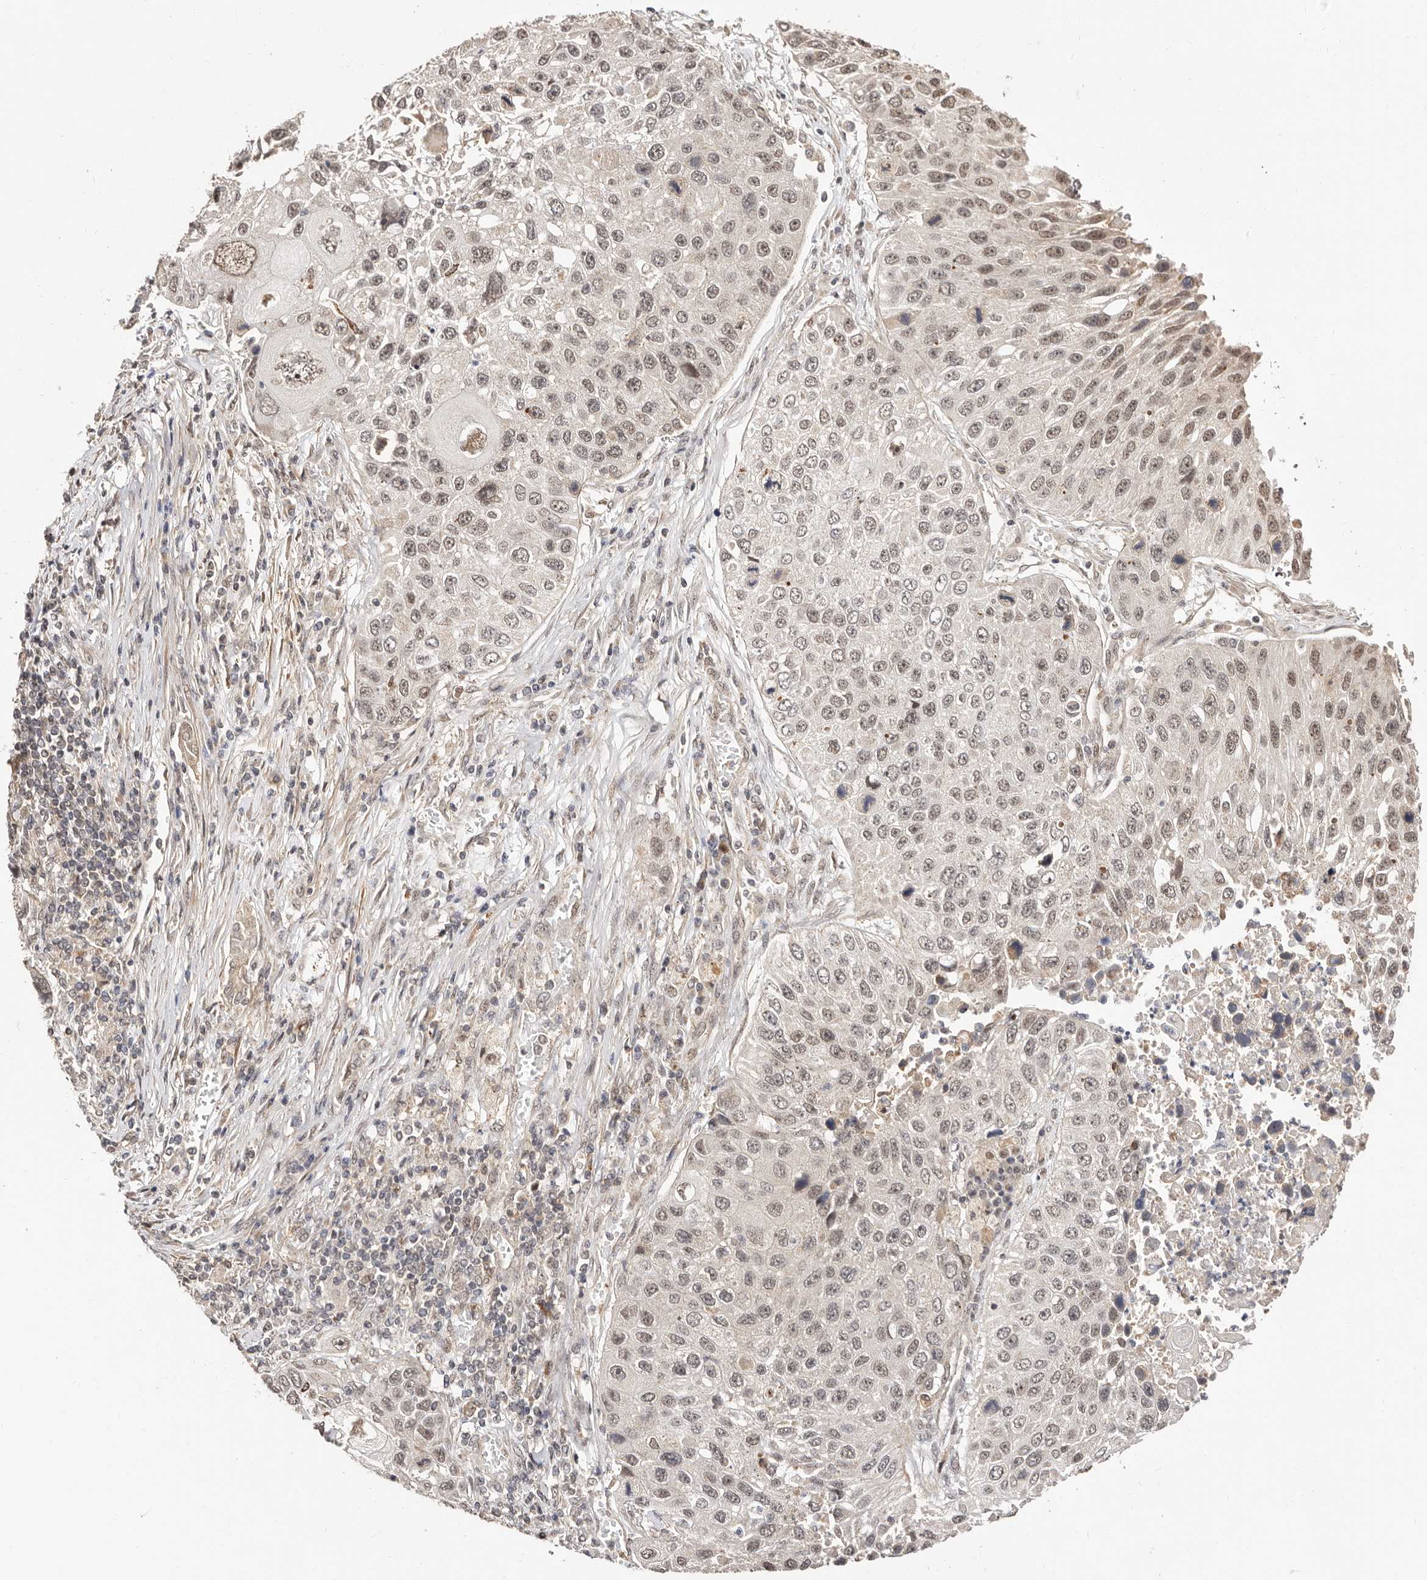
{"staining": {"intensity": "moderate", "quantity": "<25%", "location": "nuclear"}, "tissue": "lung cancer", "cell_type": "Tumor cells", "image_type": "cancer", "snomed": [{"axis": "morphology", "description": "Squamous cell carcinoma, NOS"}, {"axis": "topography", "description": "Lung"}], "caption": "A brown stain highlights moderate nuclear staining of a protein in human squamous cell carcinoma (lung) tumor cells.", "gene": "CTNNBL1", "patient": {"sex": "male", "age": 61}}